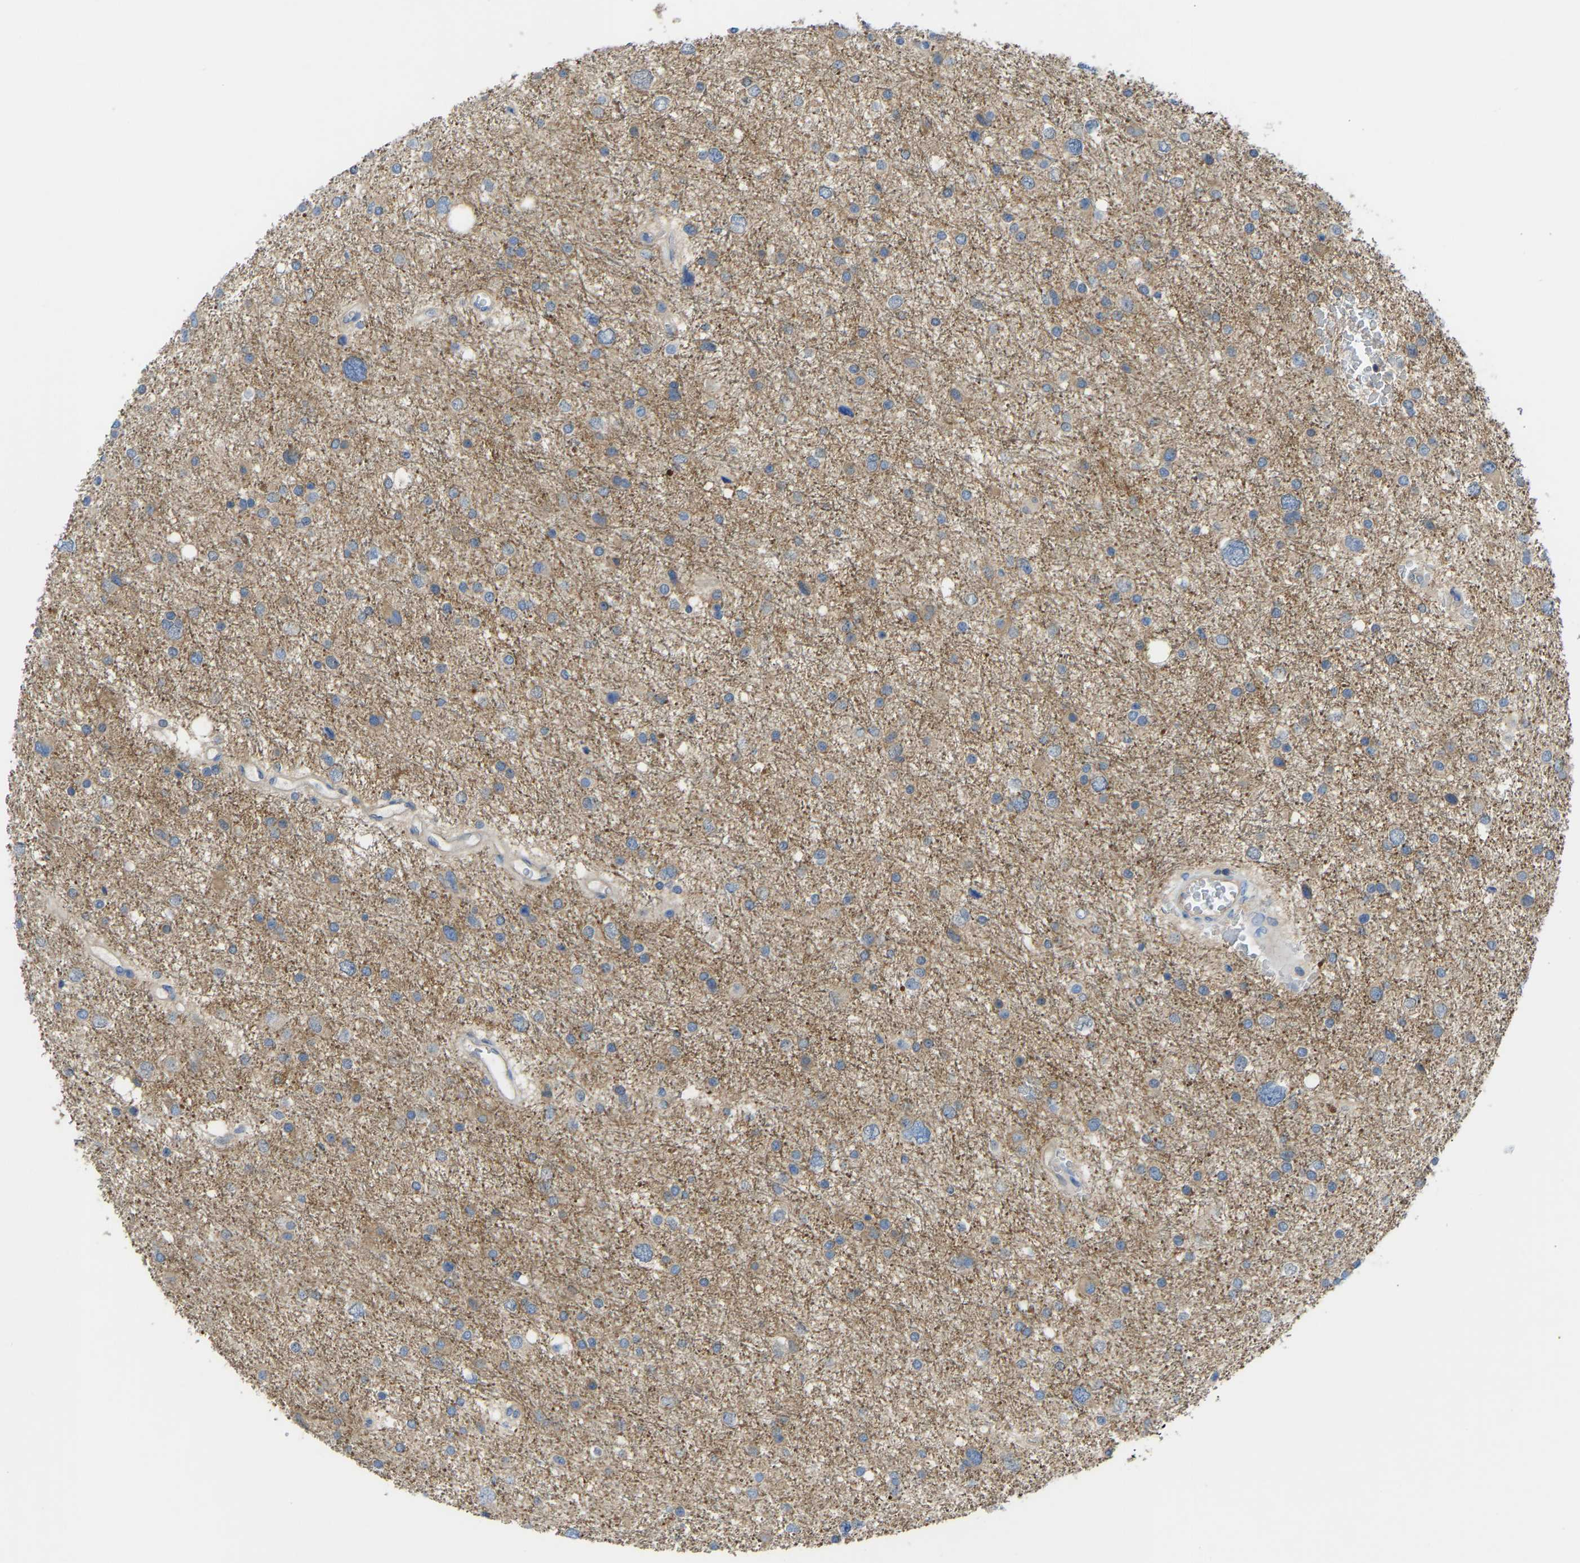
{"staining": {"intensity": "weak", "quantity": "<25%", "location": "cytoplasmic/membranous"}, "tissue": "glioma", "cell_type": "Tumor cells", "image_type": "cancer", "snomed": [{"axis": "morphology", "description": "Glioma, malignant, Low grade"}, {"axis": "topography", "description": "Brain"}], "caption": "Tumor cells show no significant staining in malignant glioma (low-grade). (Brightfield microscopy of DAB (3,3'-diaminobenzidine) immunohistochemistry (IHC) at high magnification).", "gene": "PPP3CA", "patient": {"sex": "female", "age": 37}}